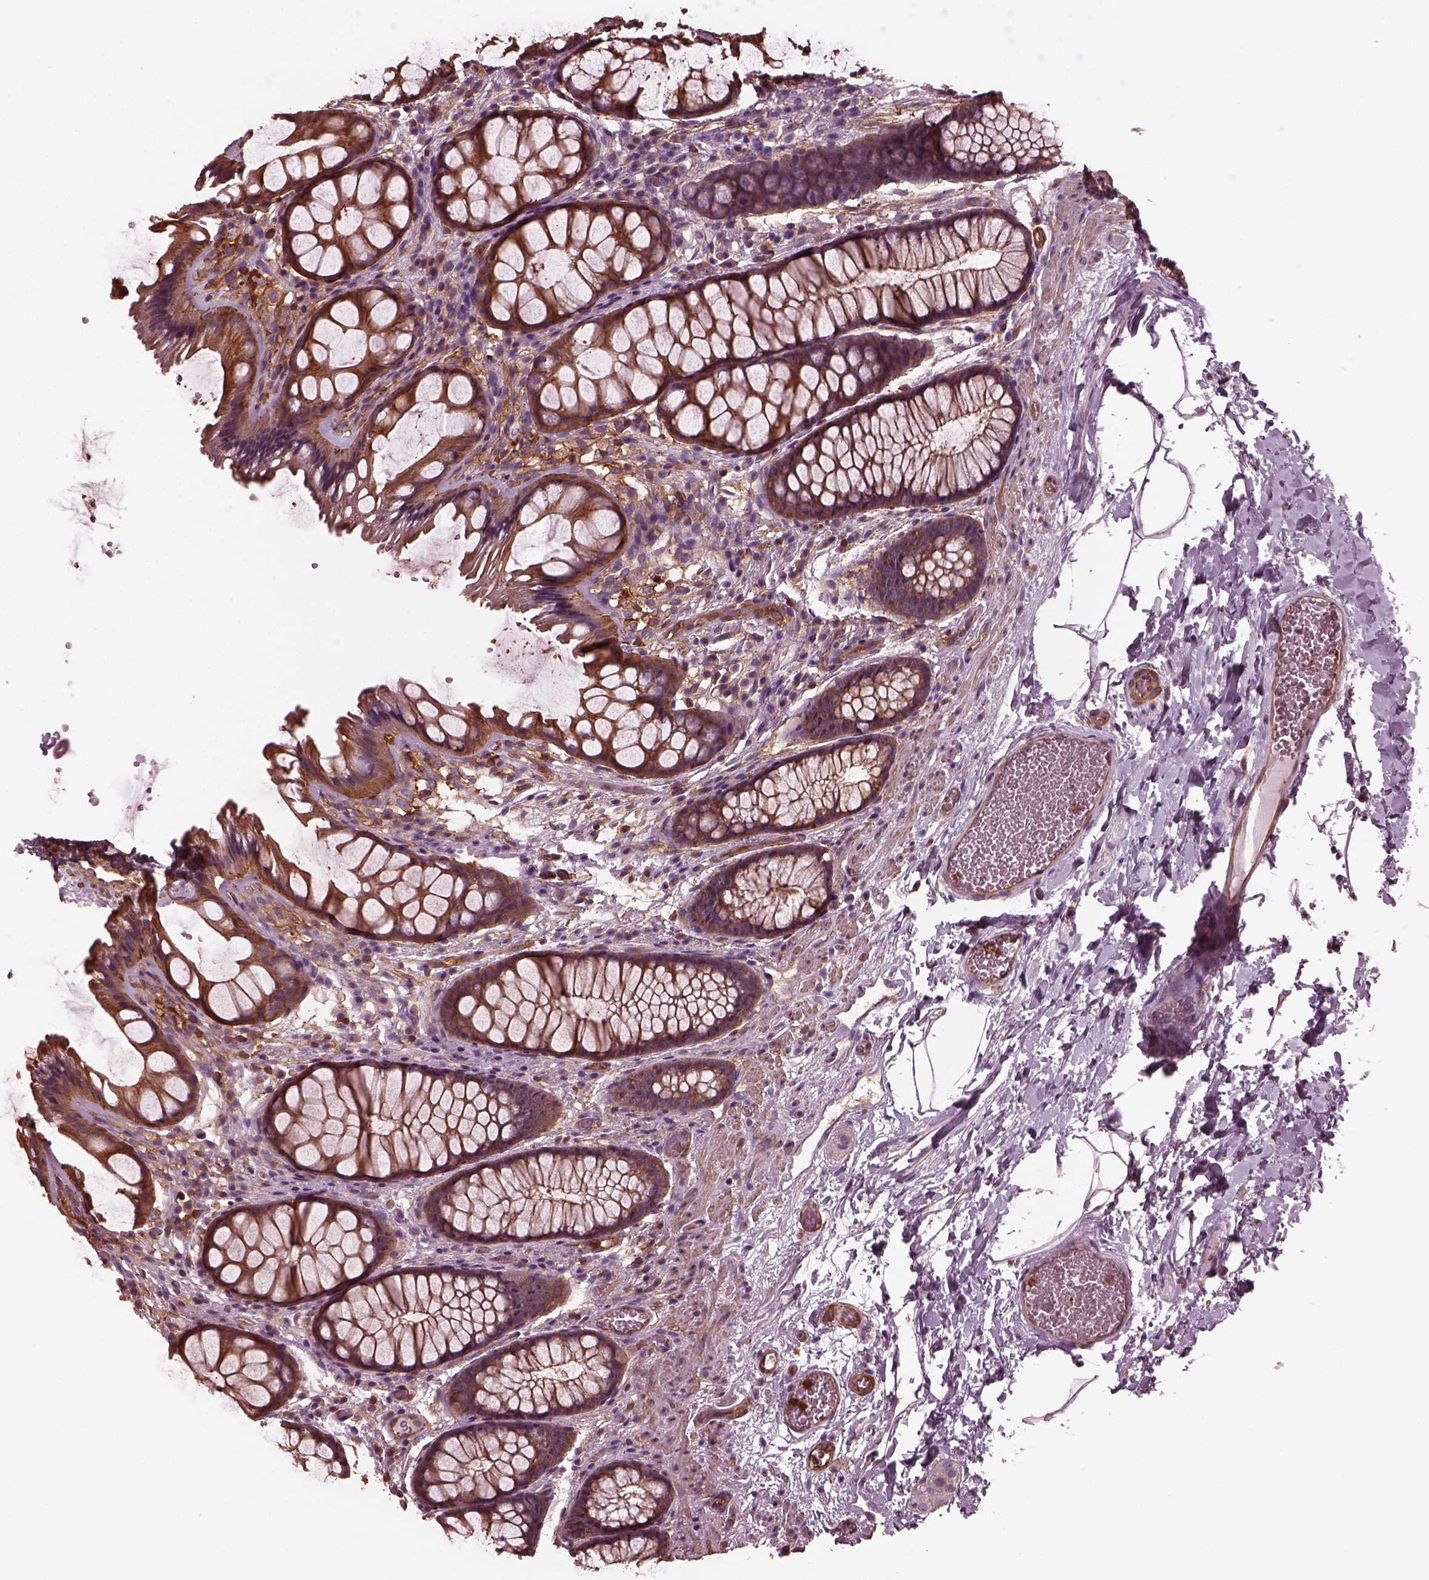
{"staining": {"intensity": "moderate", "quantity": ">75%", "location": "cytoplasmic/membranous"}, "tissue": "rectum", "cell_type": "Glandular cells", "image_type": "normal", "snomed": [{"axis": "morphology", "description": "Normal tissue, NOS"}, {"axis": "topography", "description": "Rectum"}], "caption": "Immunohistochemical staining of normal human rectum shows moderate cytoplasmic/membranous protein expression in approximately >75% of glandular cells. (IHC, brightfield microscopy, high magnification).", "gene": "MYL1", "patient": {"sex": "female", "age": 62}}